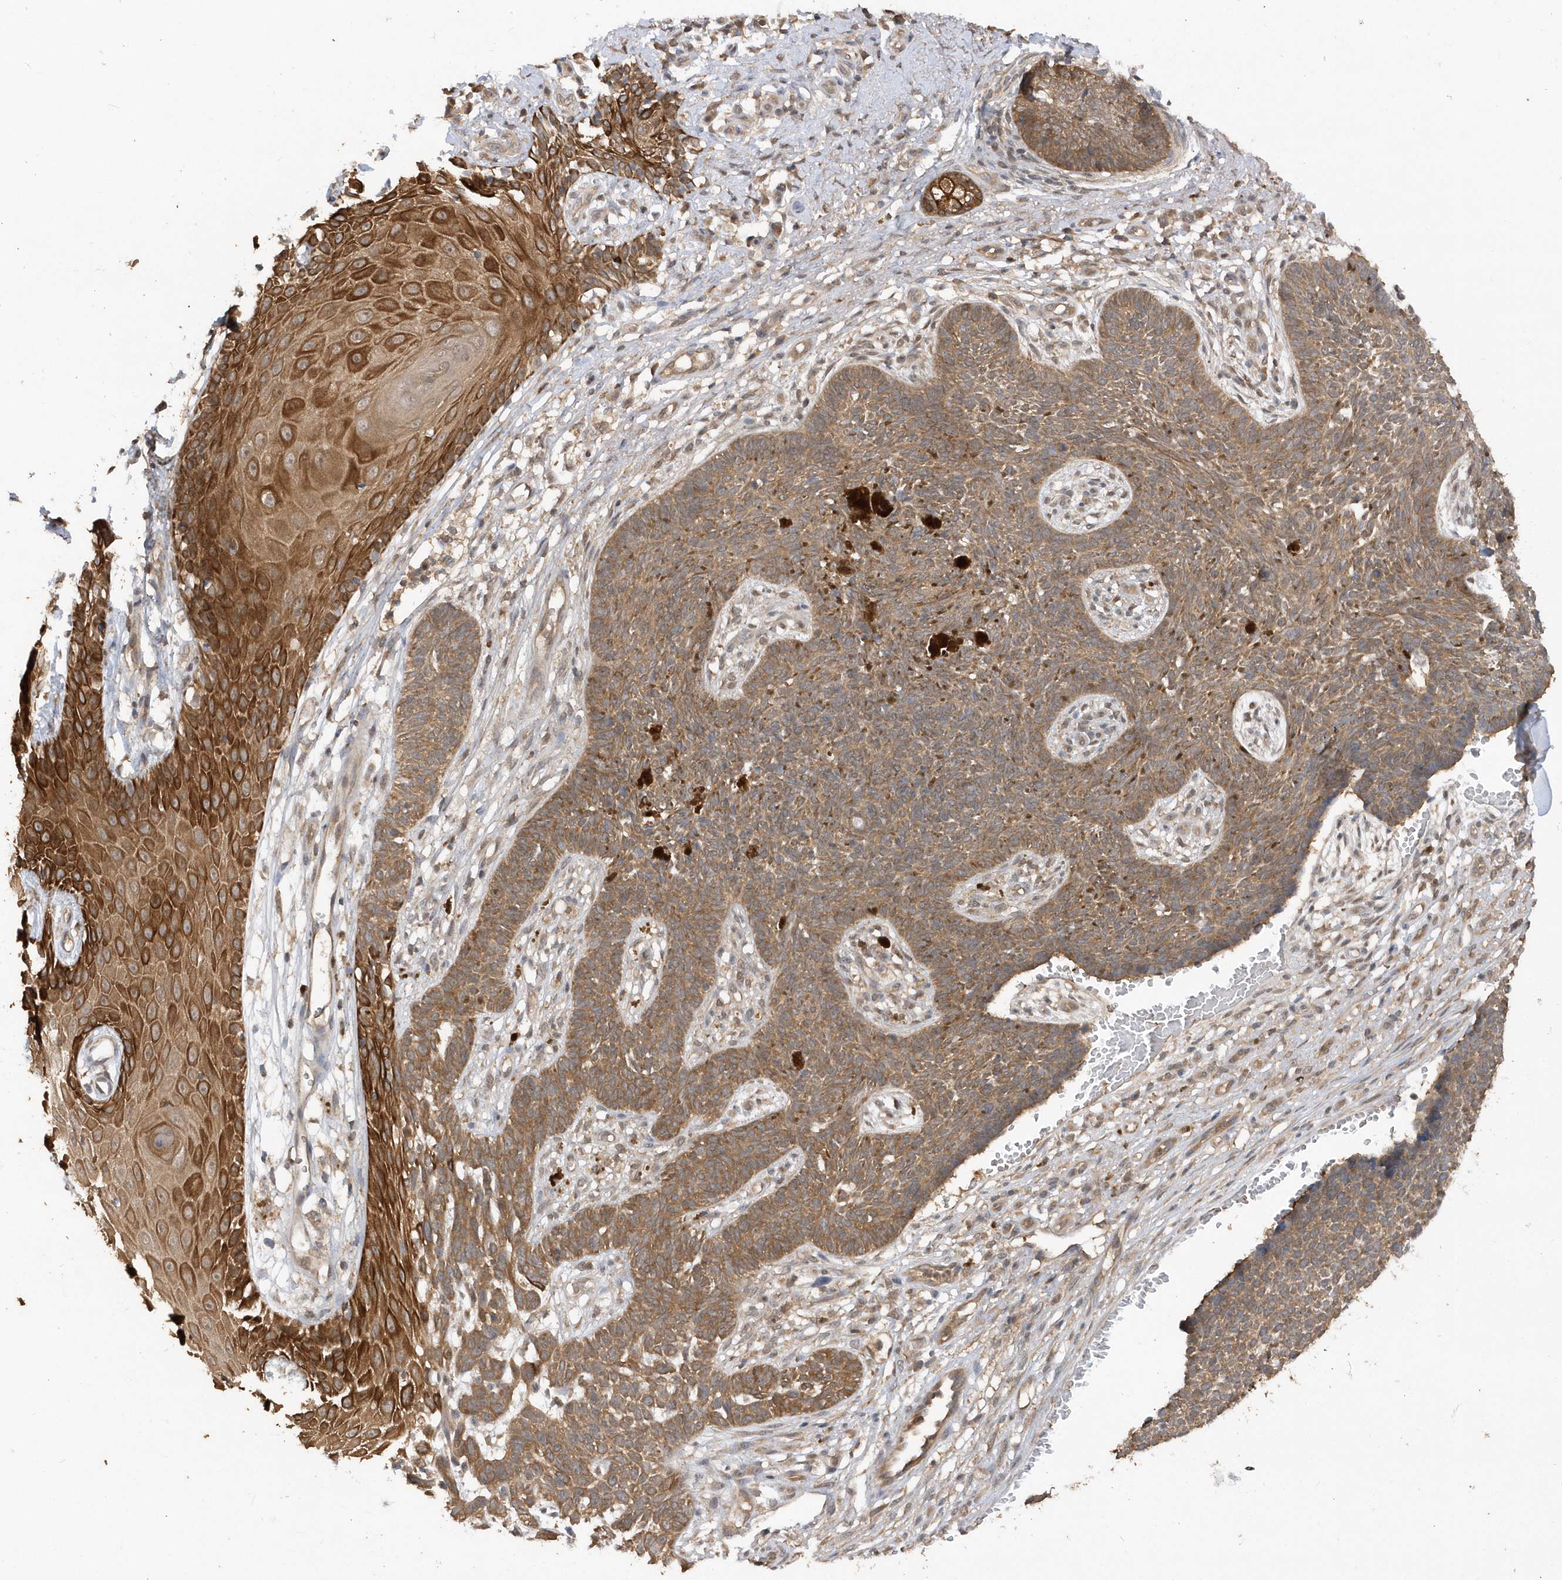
{"staining": {"intensity": "moderate", "quantity": ">75%", "location": "cytoplasmic/membranous"}, "tissue": "skin cancer", "cell_type": "Tumor cells", "image_type": "cancer", "snomed": [{"axis": "morphology", "description": "Basal cell carcinoma"}, {"axis": "topography", "description": "Skin"}], "caption": "Immunohistochemical staining of human skin cancer exhibits moderate cytoplasmic/membranous protein positivity in approximately >75% of tumor cells.", "gene": "RPE", "patient": {"sex": "female", "age": 84}}